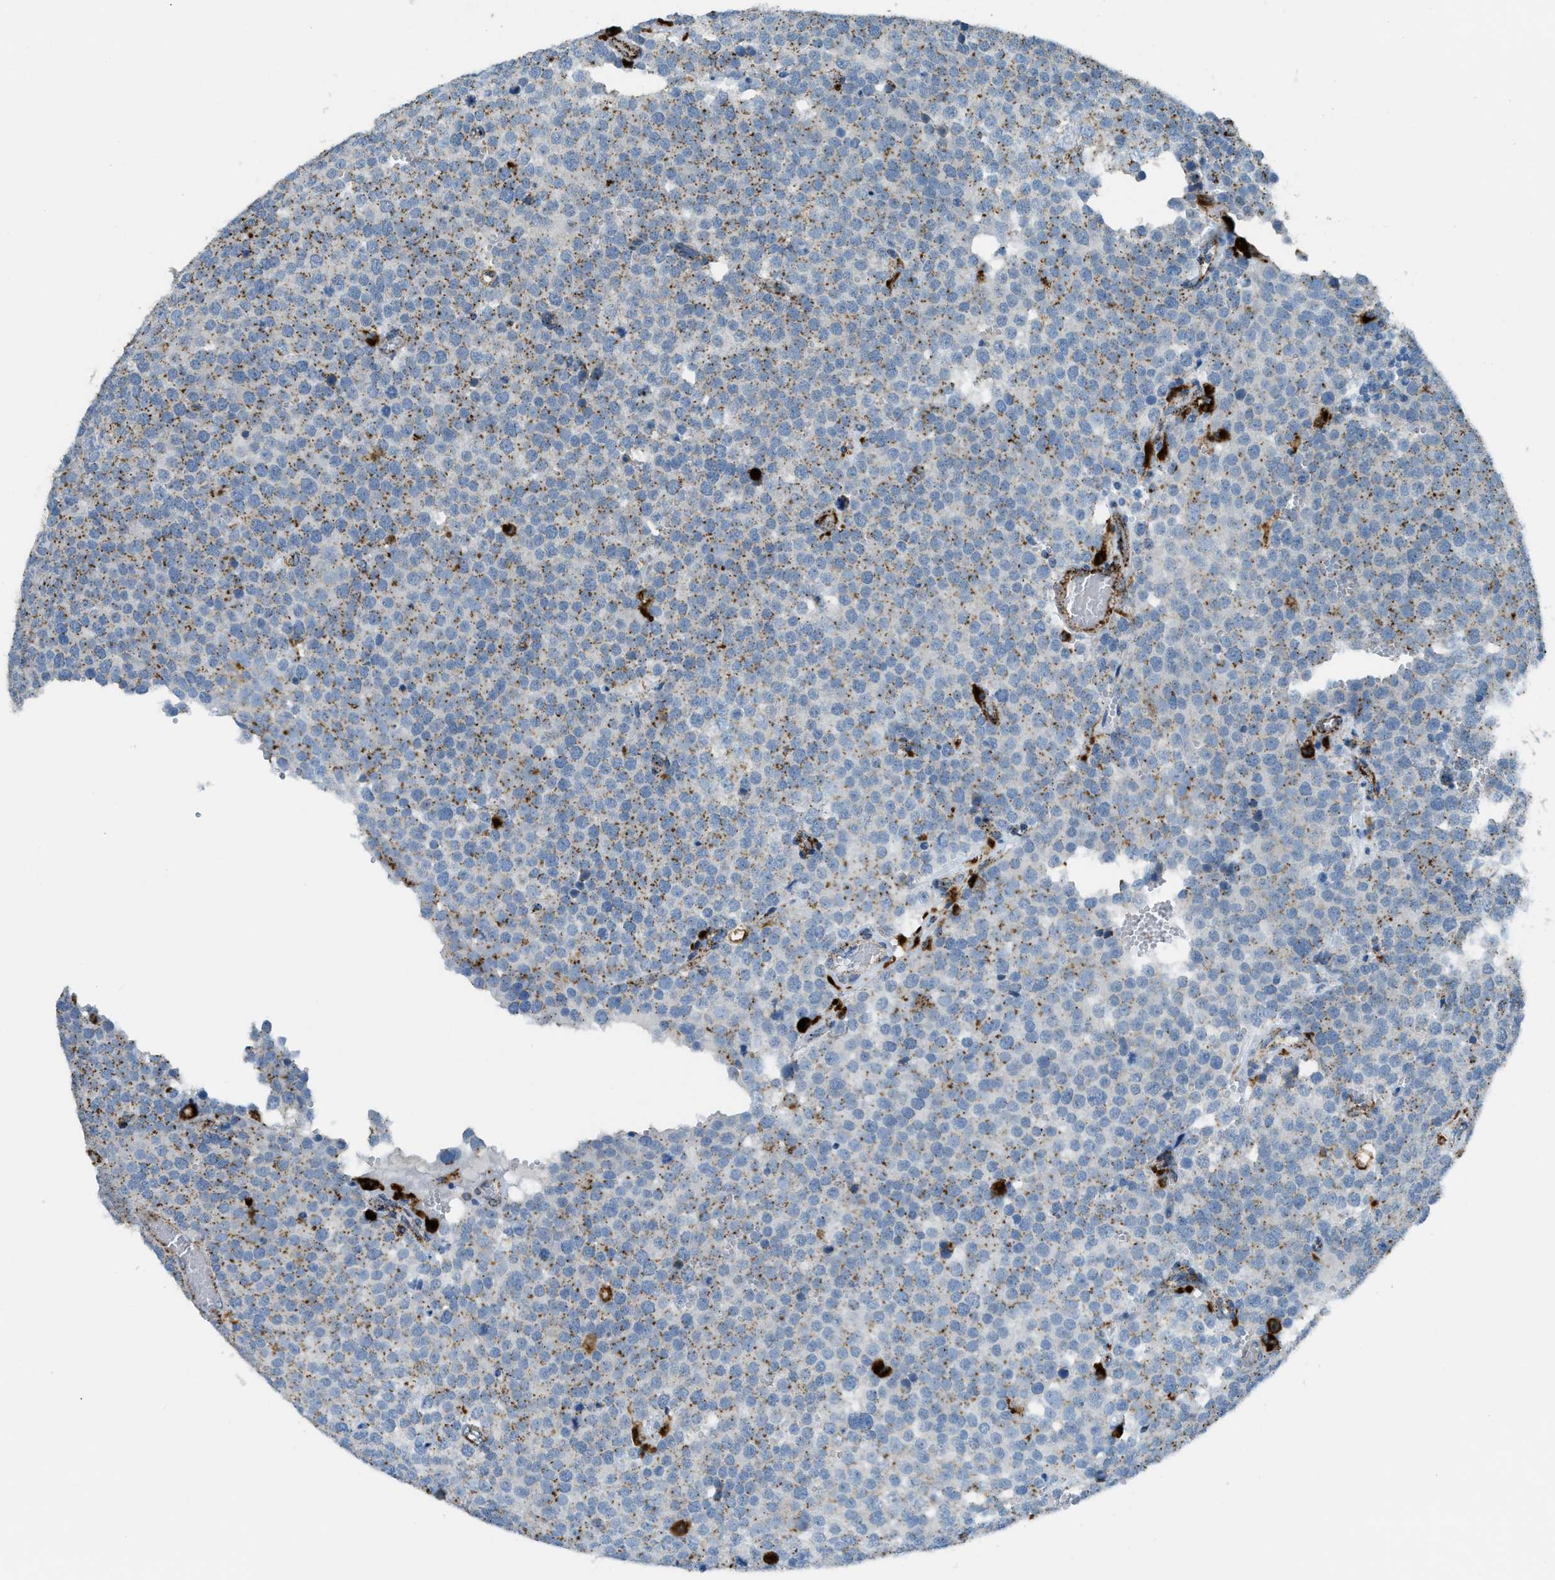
{"staining": {"intensity": "moderate", "quantity": "25%-75%", "location": "cytoplasmic/membranous"}, "tissue": "testis cancer", "cell_type": "Tumor cells", "image_type": "cancer", "snomed": [{"axis": "morphology", "description": "Normal tissue, NOS"}, {"axis": "morphology", "description": "Seminoma, NOS"}, {"axis": "topography", "description": "Testis"}], "caption": "High-magnification brightfield microscopy of testis cancer stained with DAB (brown) and counterstained with hematoxylin (blue). tumor cells exhibit moderate cytoplasmic/membranous positivity is present in approximately25%-75% of cells.", "gene": "SCARB2", "patient": {"sex": "male", "age": 71}}